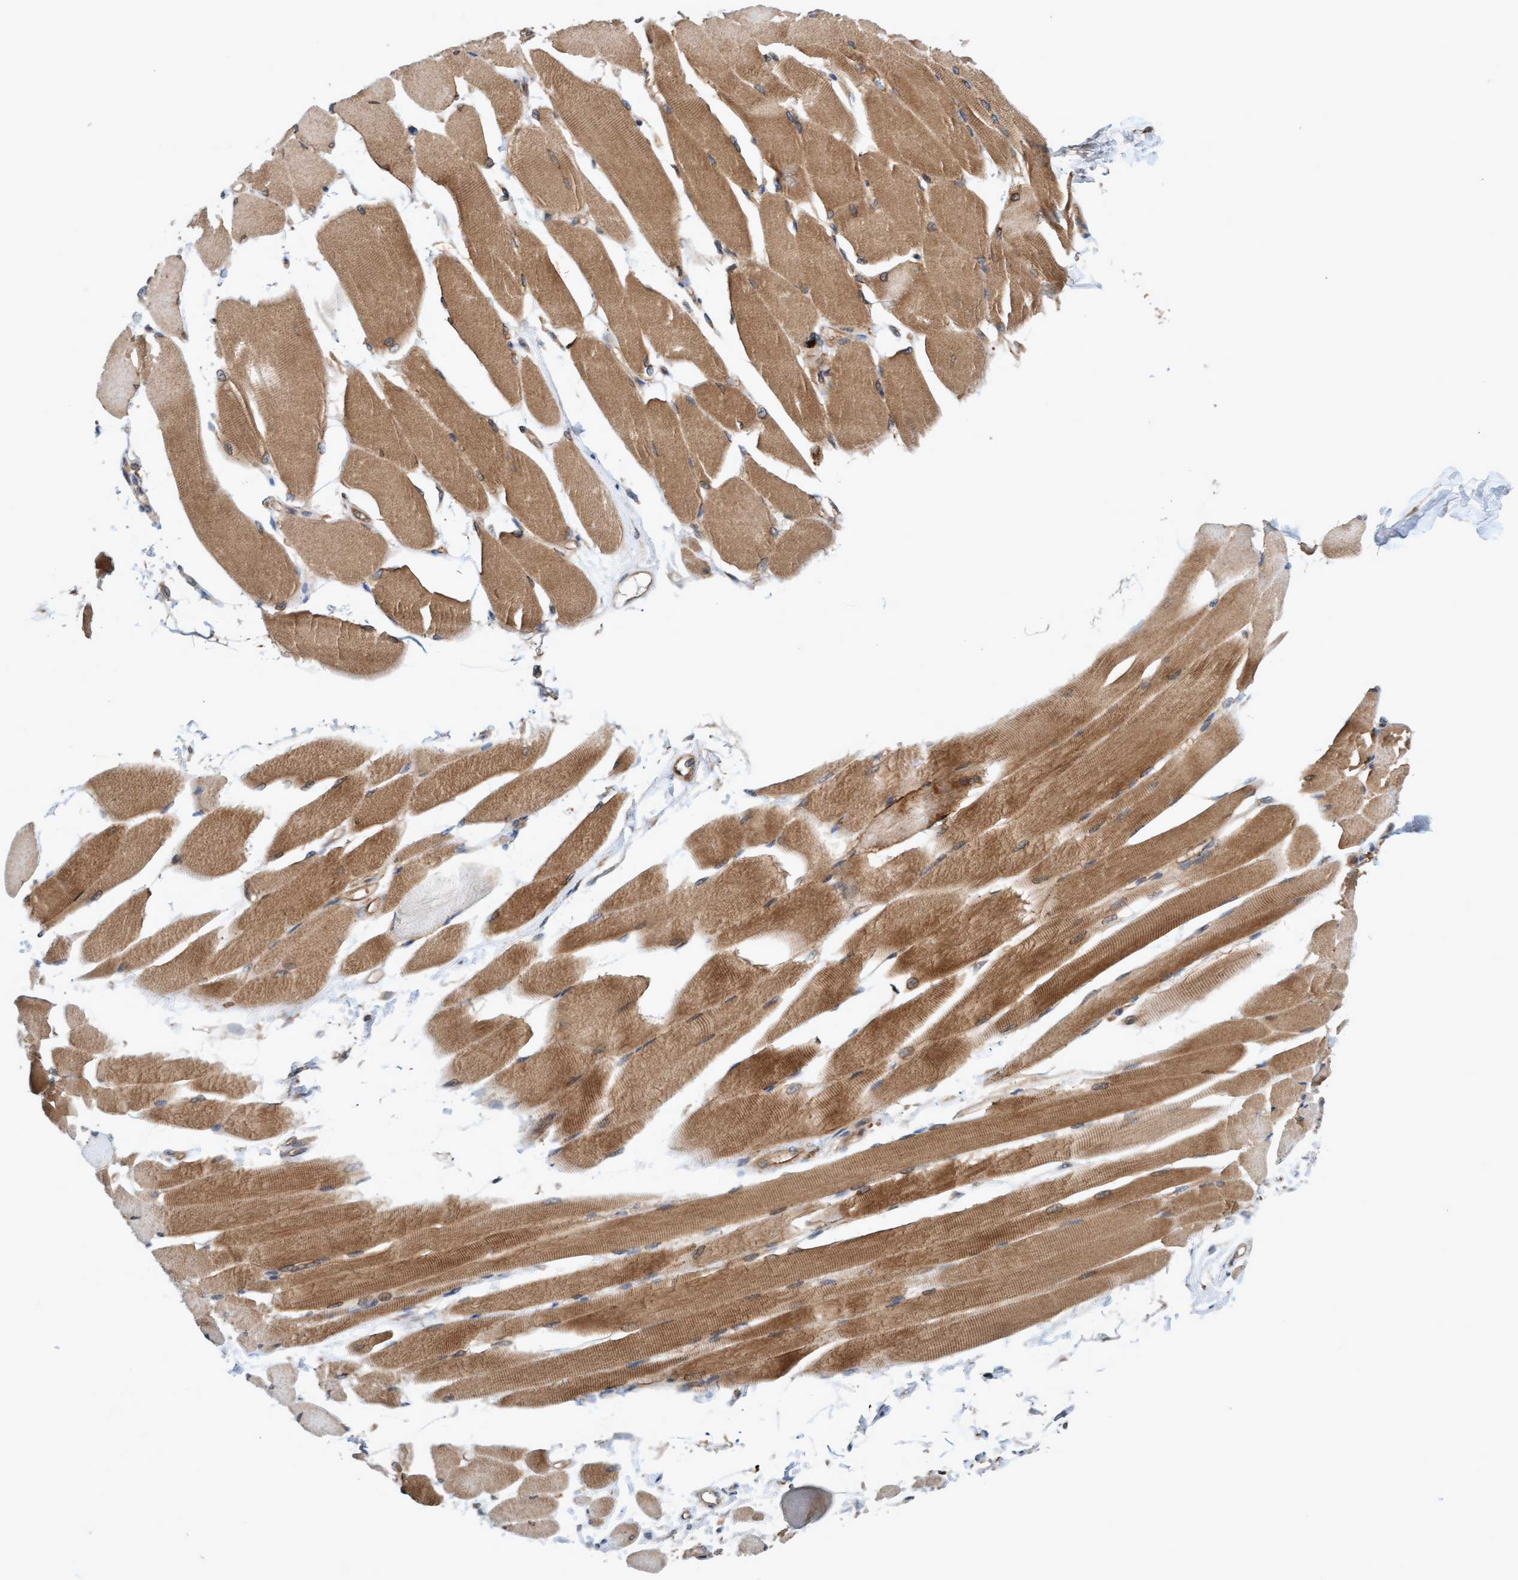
{"staining": {"intensity": "moderate", "quantity": ">75%", "location": "cytoplasmic/membranous"}, "tissue": "skeletal muscle", "cell_type": "Myocytes", "image_type": "normal", "snomed": [{"axis": "morphology", "description": "Normal tissue, NOS"}, {"axis": "topography", "description": "Skeletal muscle"}, {"axis": "topography", "description": "Peripheral nerve tissue"}], "caption": "Immunohistochemical staining of benign human skeletal muscle shows medium levels of moderate cytoplasmic/membranous expression in approximately >75% of myocytes.", "gene": "ERAL1", "patient": {"sex": "female", "age": 84}}